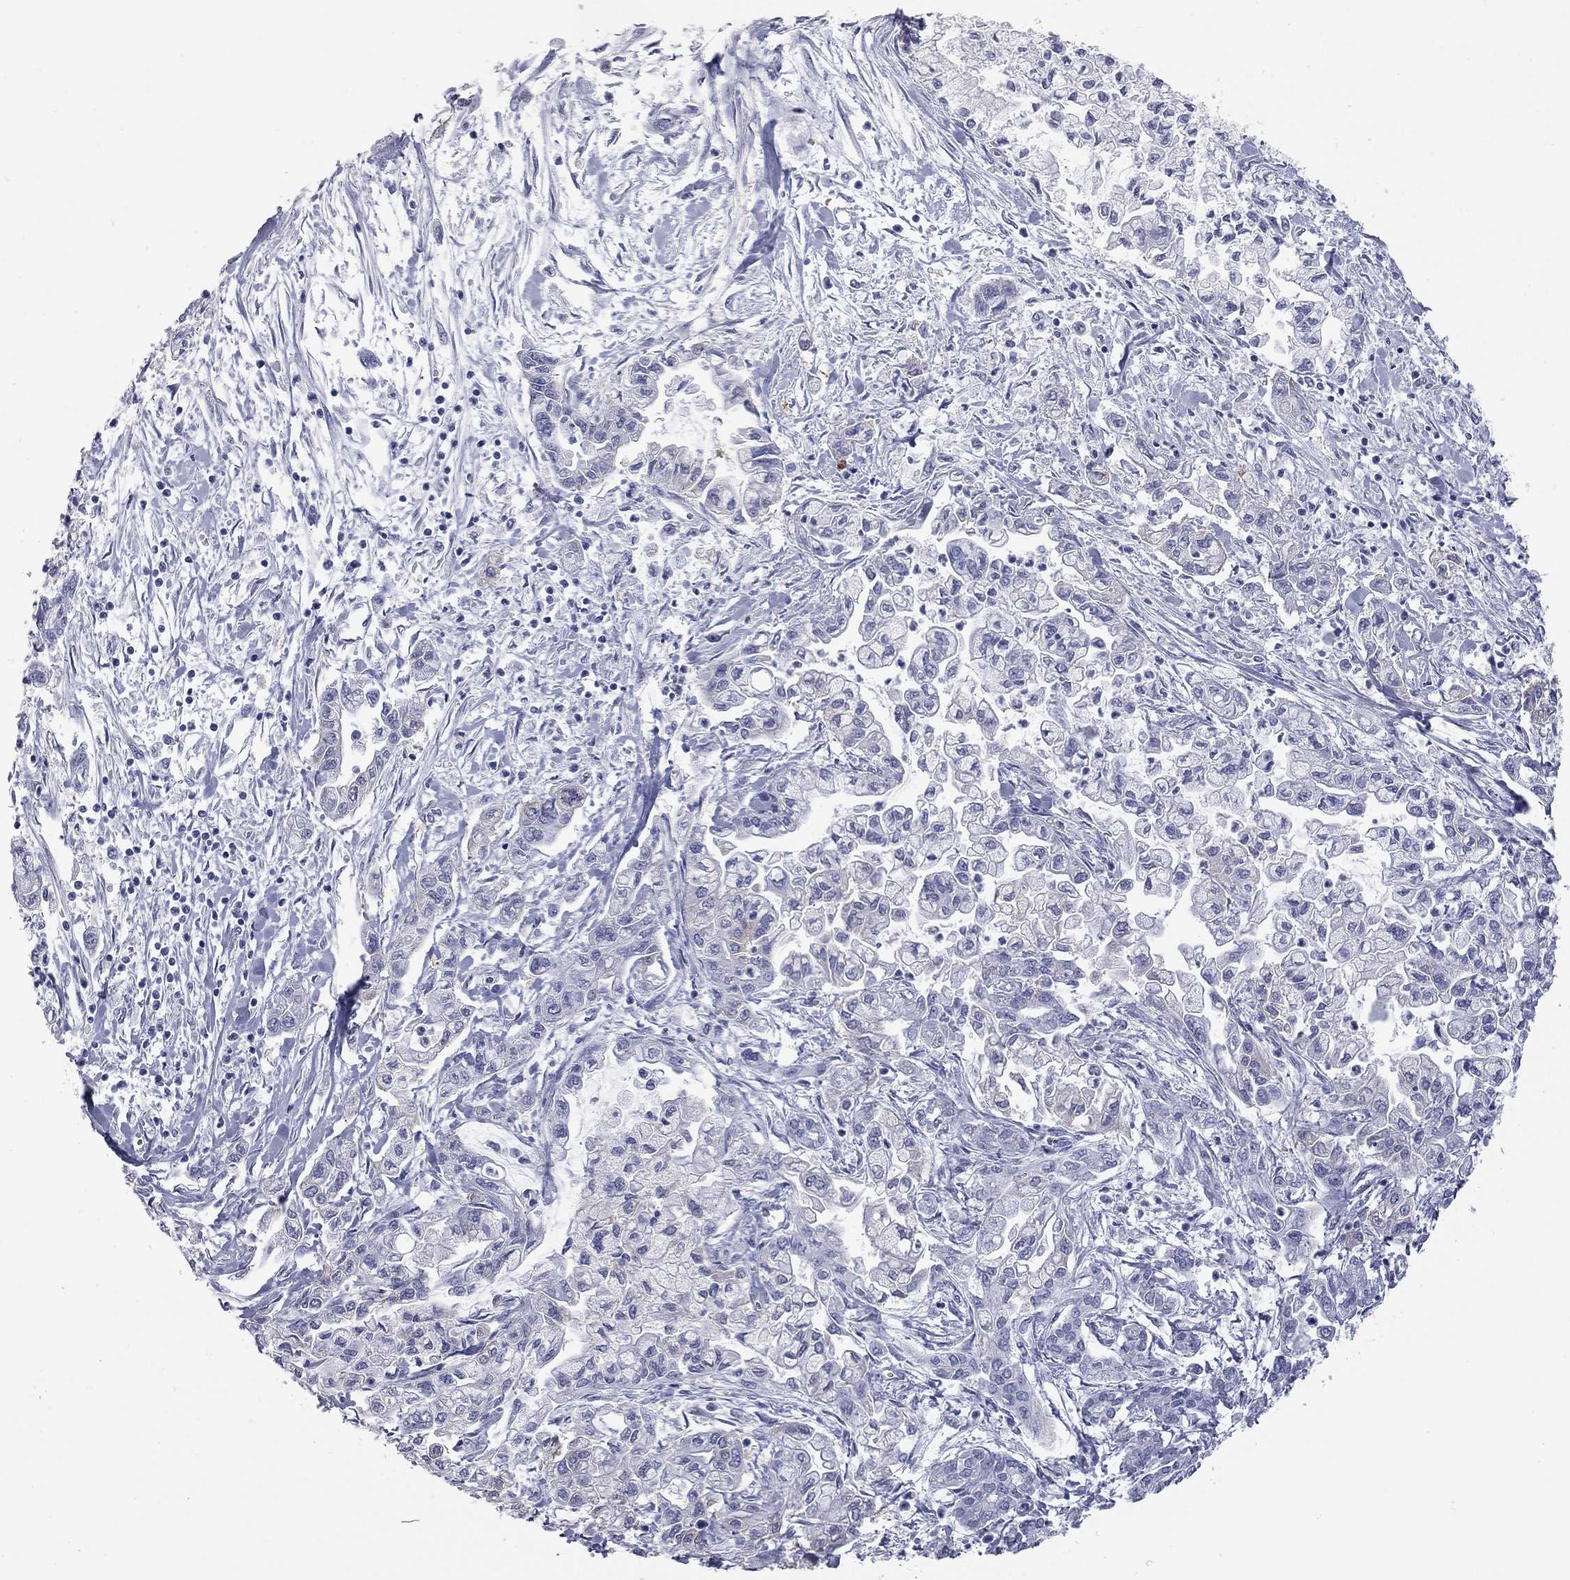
{"staining": {"intensity": "negative", "quantity": "none", "location": "none"}, "tissue": "pancreatic cancer", "cell_type": "Tumor cells", "image_type": "cancer", "snomed": [{"axis": "morphology", "description": "Adenocarcinoma, NOS"}, {"axis": "topography", "description": "Pancreas"}], "caption": "This is an immunohistochemistry image of pancreatic adenocarcinoma. There is no expression in tumor cells.", "gene": "AK8", "patient": {"sex": "male", "age": 54}}